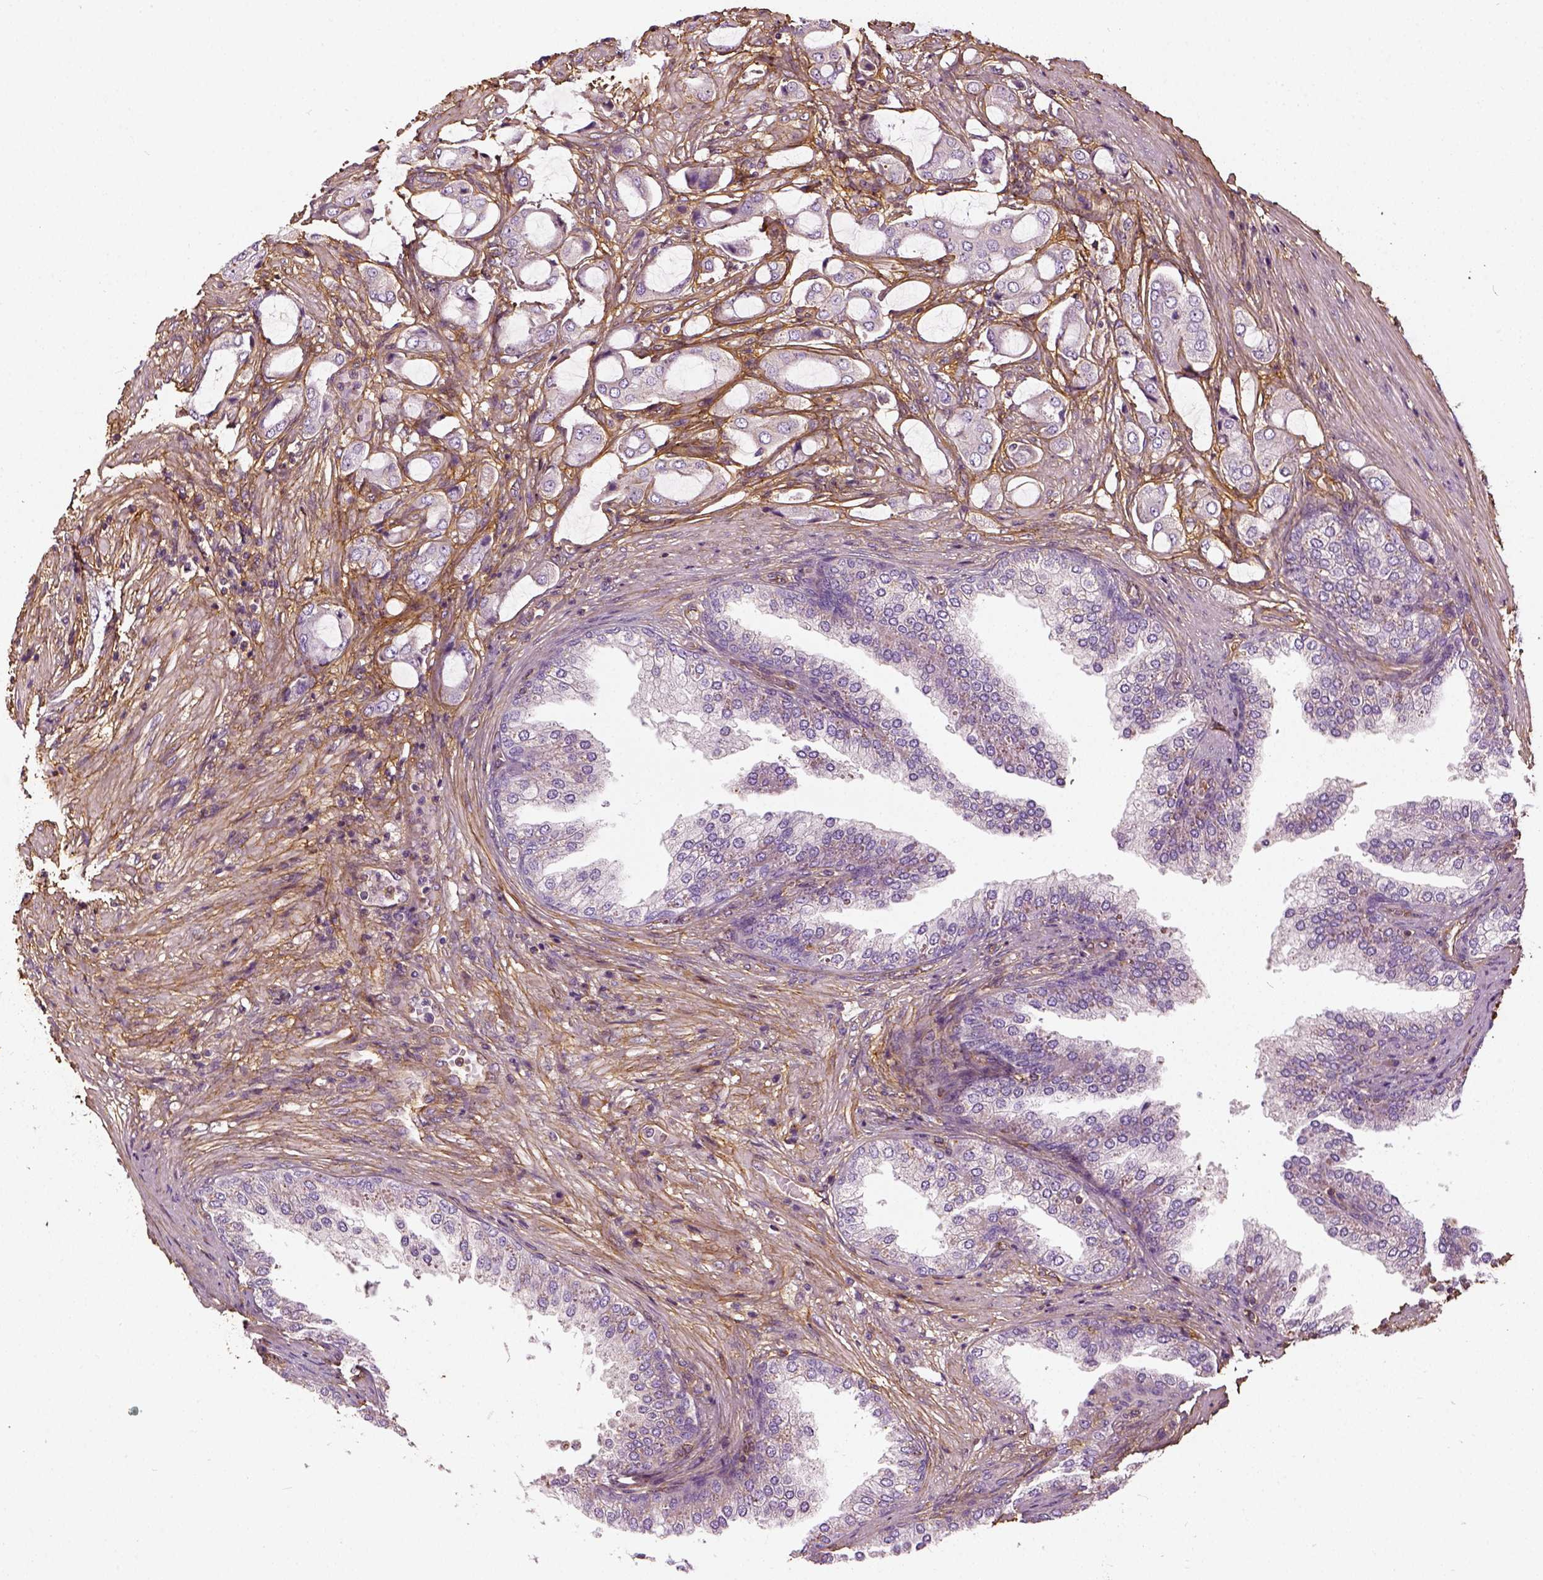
{"staining": {"intensity": "negative", "quantity": "none", "location": "none"}, "tissue": "prostate cancer", "cell_type": "Tumor cells", "image_type": "cancer", "snomed": [{"axis": "morphology", "description": "Adenocarcinoma, NOS"}, {"axis": "topography", "description": "Prostate"}], "caption": "Tumor cells show no significant staining in prostate cancer (adenocarcinoma). (Brightfield microscopy of DAB (3,3'-diaminobenzidine) immunohistochemistry (IHC) at high magnification).", "gene": "COL6A2", "patient": {"sex": "male", "age": 63}}